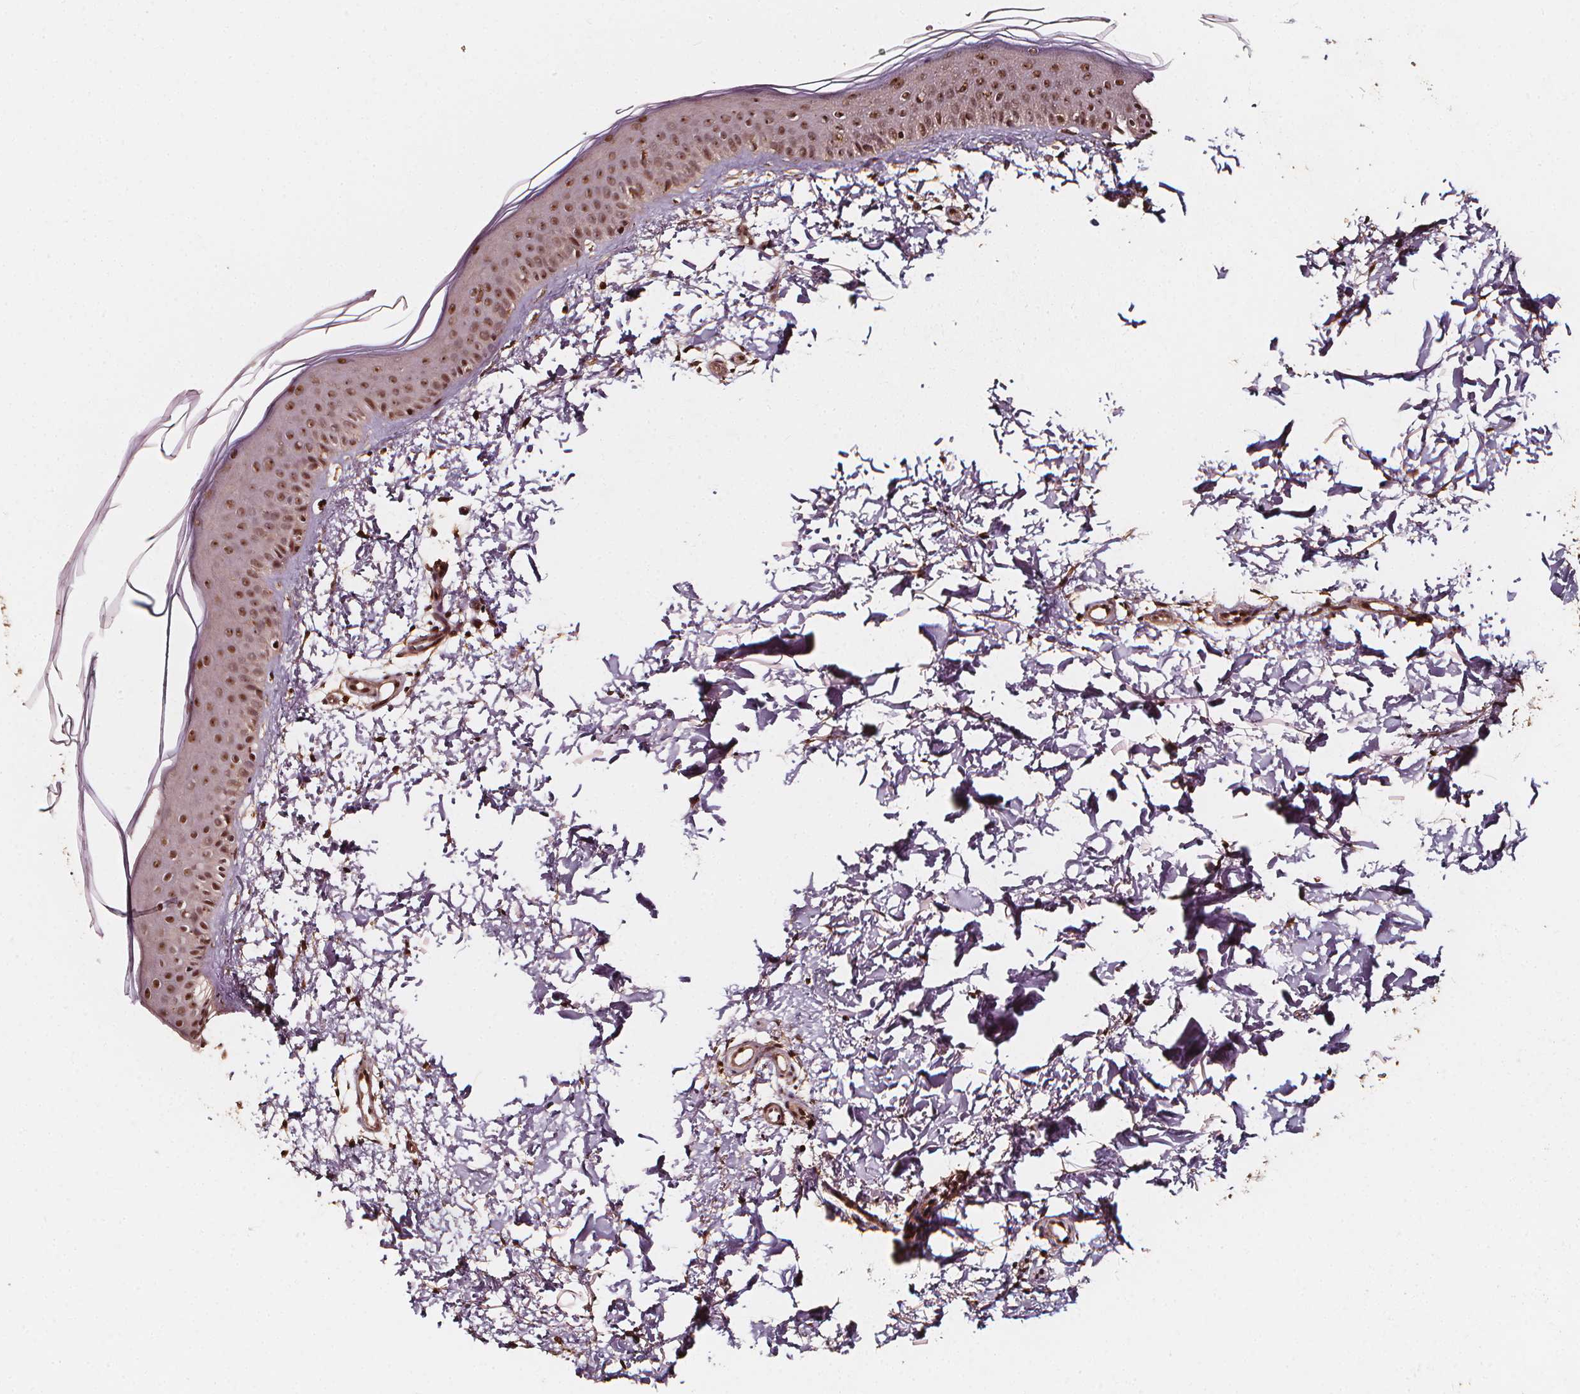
{"staining": {"intensity": "strong", "quantity": ">75%", "location": "nuclear"}, "tissue": "skin", "cell_type": "Fibroblasts", "image_type": "normal", "snomed": [{"axis": "morphology", "description": "Normal tissue, NOS"}, {"axis": "topography", "description": "Skin"}], "caption": "Protein staining of normal skin demonstrates strong nuclear staining in approximately >75% of fibroblasts. Nuclei are stained in blue.", "gene": "EXOSC9", "patient": {"sex": "female", "age": 62}}